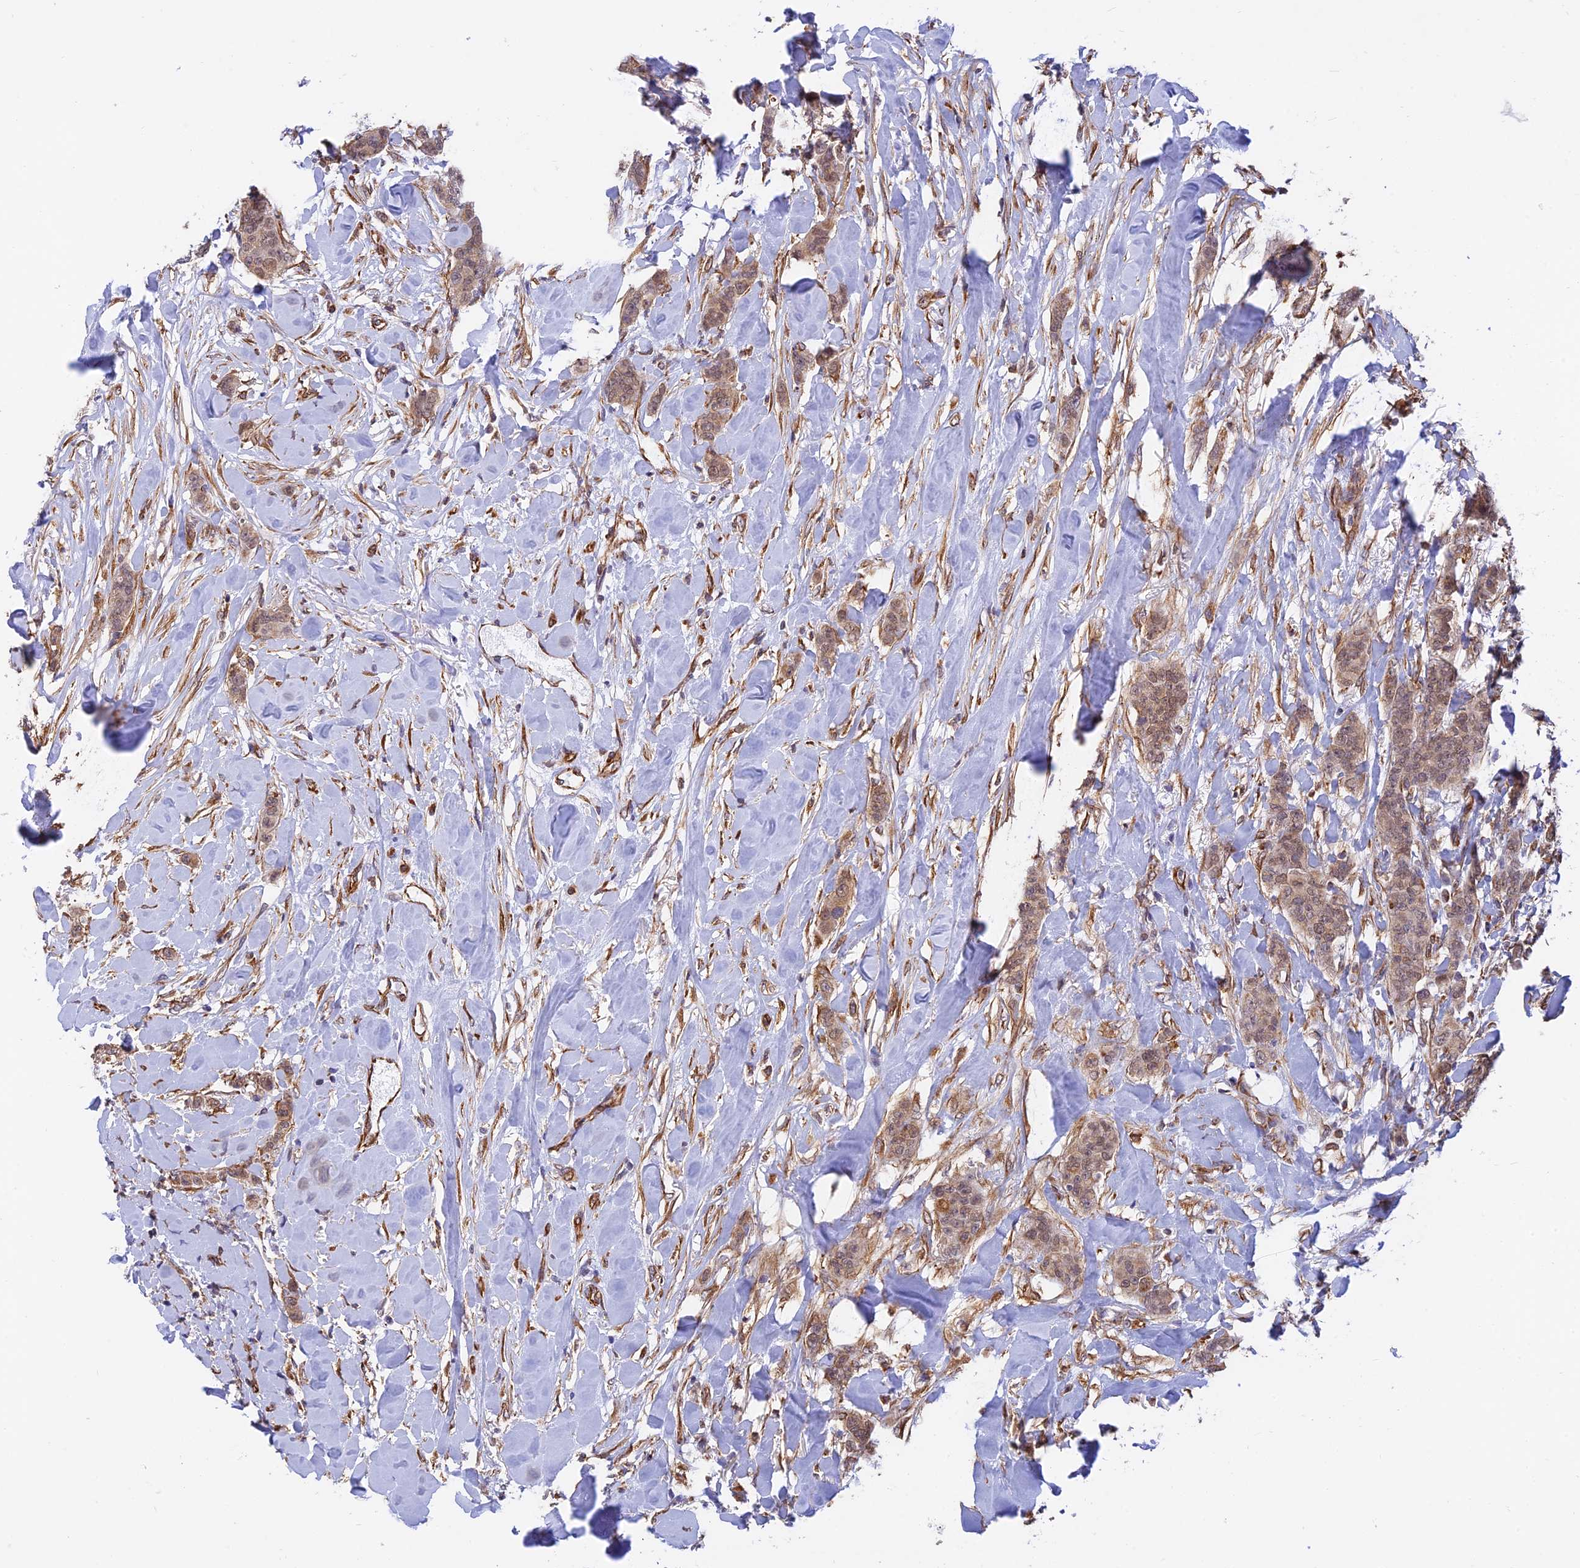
{"staining": {"intensity": "moderate", "quantity": ">75%", "location": "cytoplasmic/membranous,nuclear"}, "tissue": "breast cancer", "cell_type": "Tumor cells", "image_type": "cancer", "snomed": [{"axis": "morphology", "description": "Duct carcinoma"}, {"axis": "topography", "description": "Breast"}], "caption": "A medium amount of moderate cytoplasmic/membranous and nuclear expression is present in about >75% of tumor cells in breast intraductal carcinoma tissue.", "gene": "PAGR1", "patient": {"sex": "female", "age": 40}}